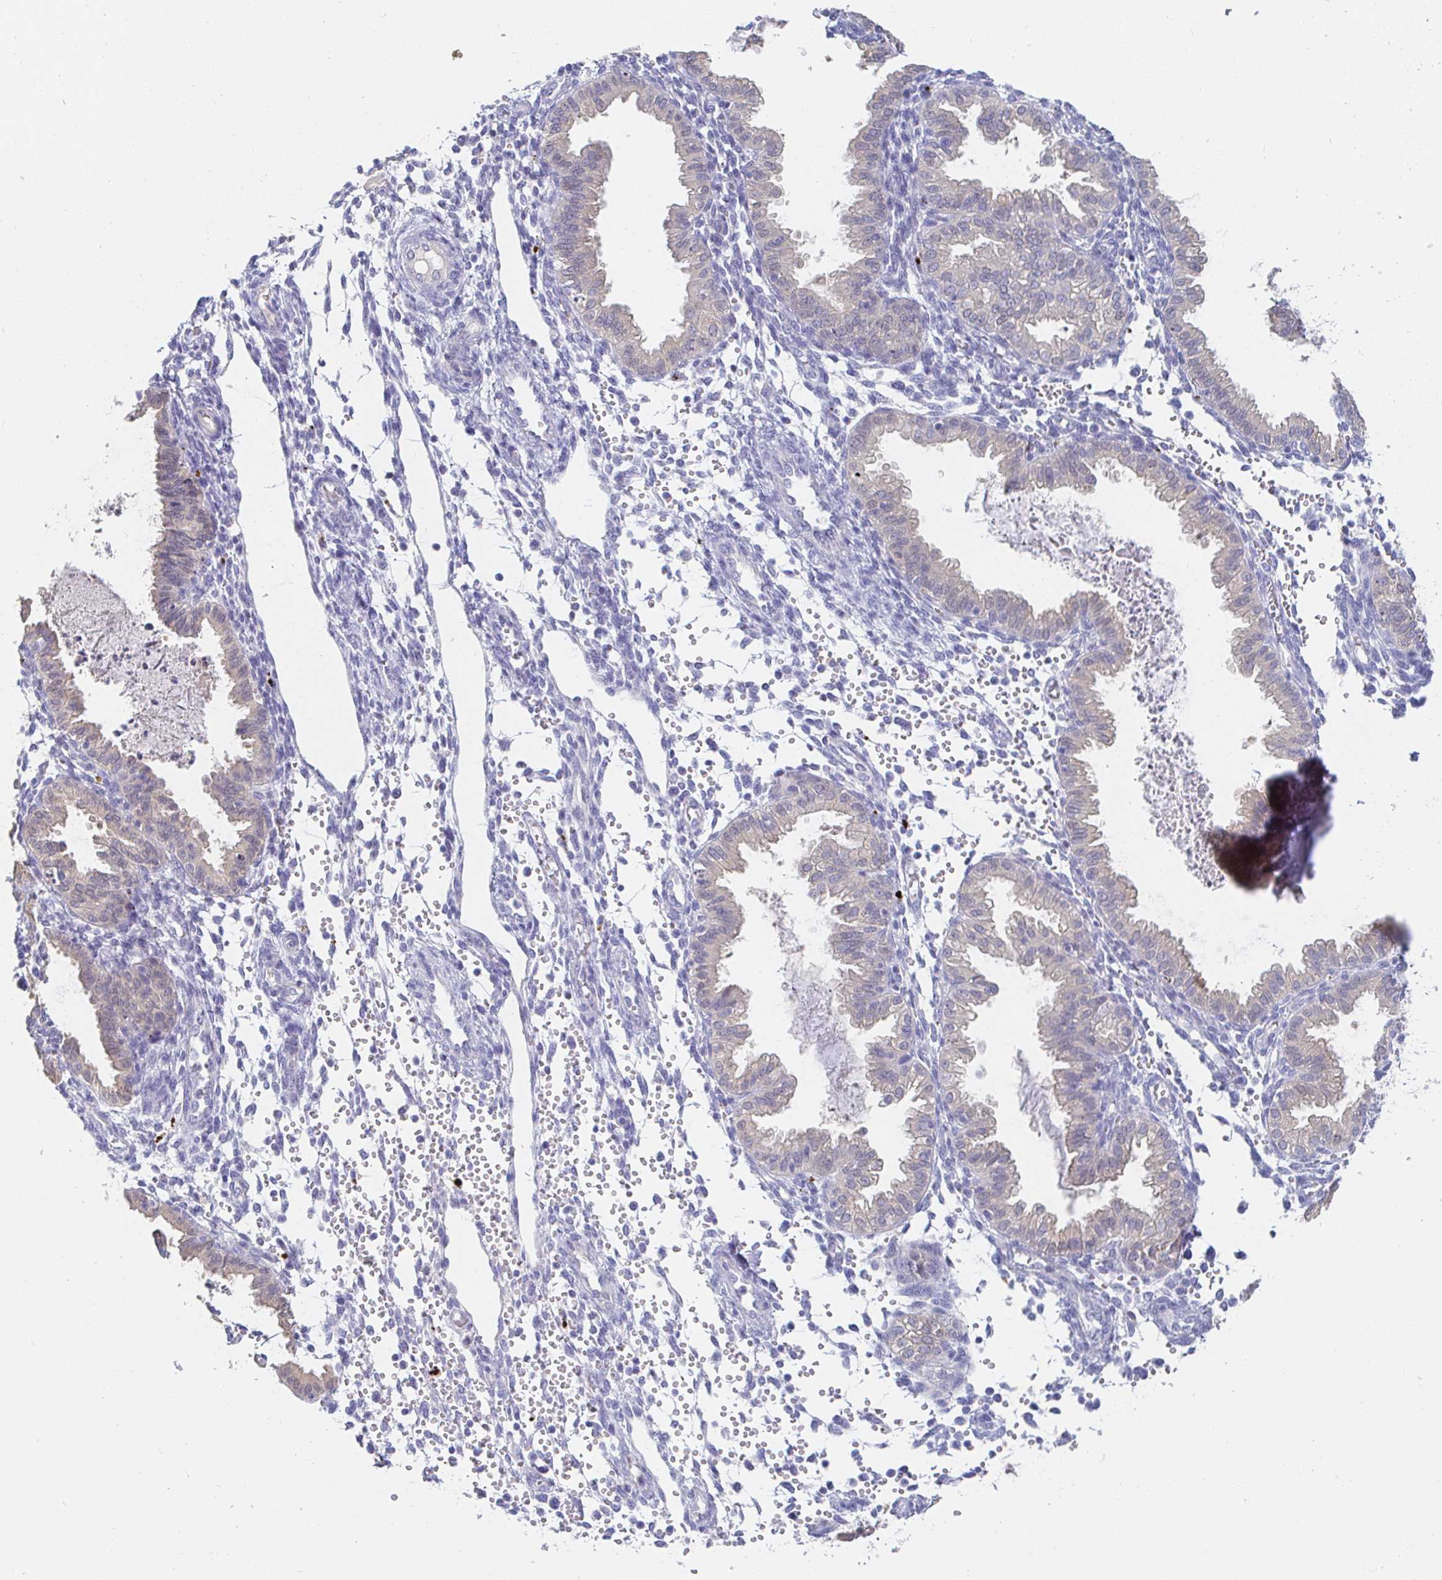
{"staining": {"intensity": "negative", "quantity": "none", "location": "none"}, "tissue": "endometrium", "cell_type": "Cells in endometrial stroma", "image_type": "normal", "snomed": [{"axis": "morphology", "description": "Normal tissue, NOS"}, {"axis": "topography", "description": "Endometrium"}], "caption": "The immunohistochemistry (IHC) photomicrograph has no significant positivity in cells in endometrial stroma of endometrium.", "gene": "PDE6B", "patient": {"sex": "female", "age": 33}}